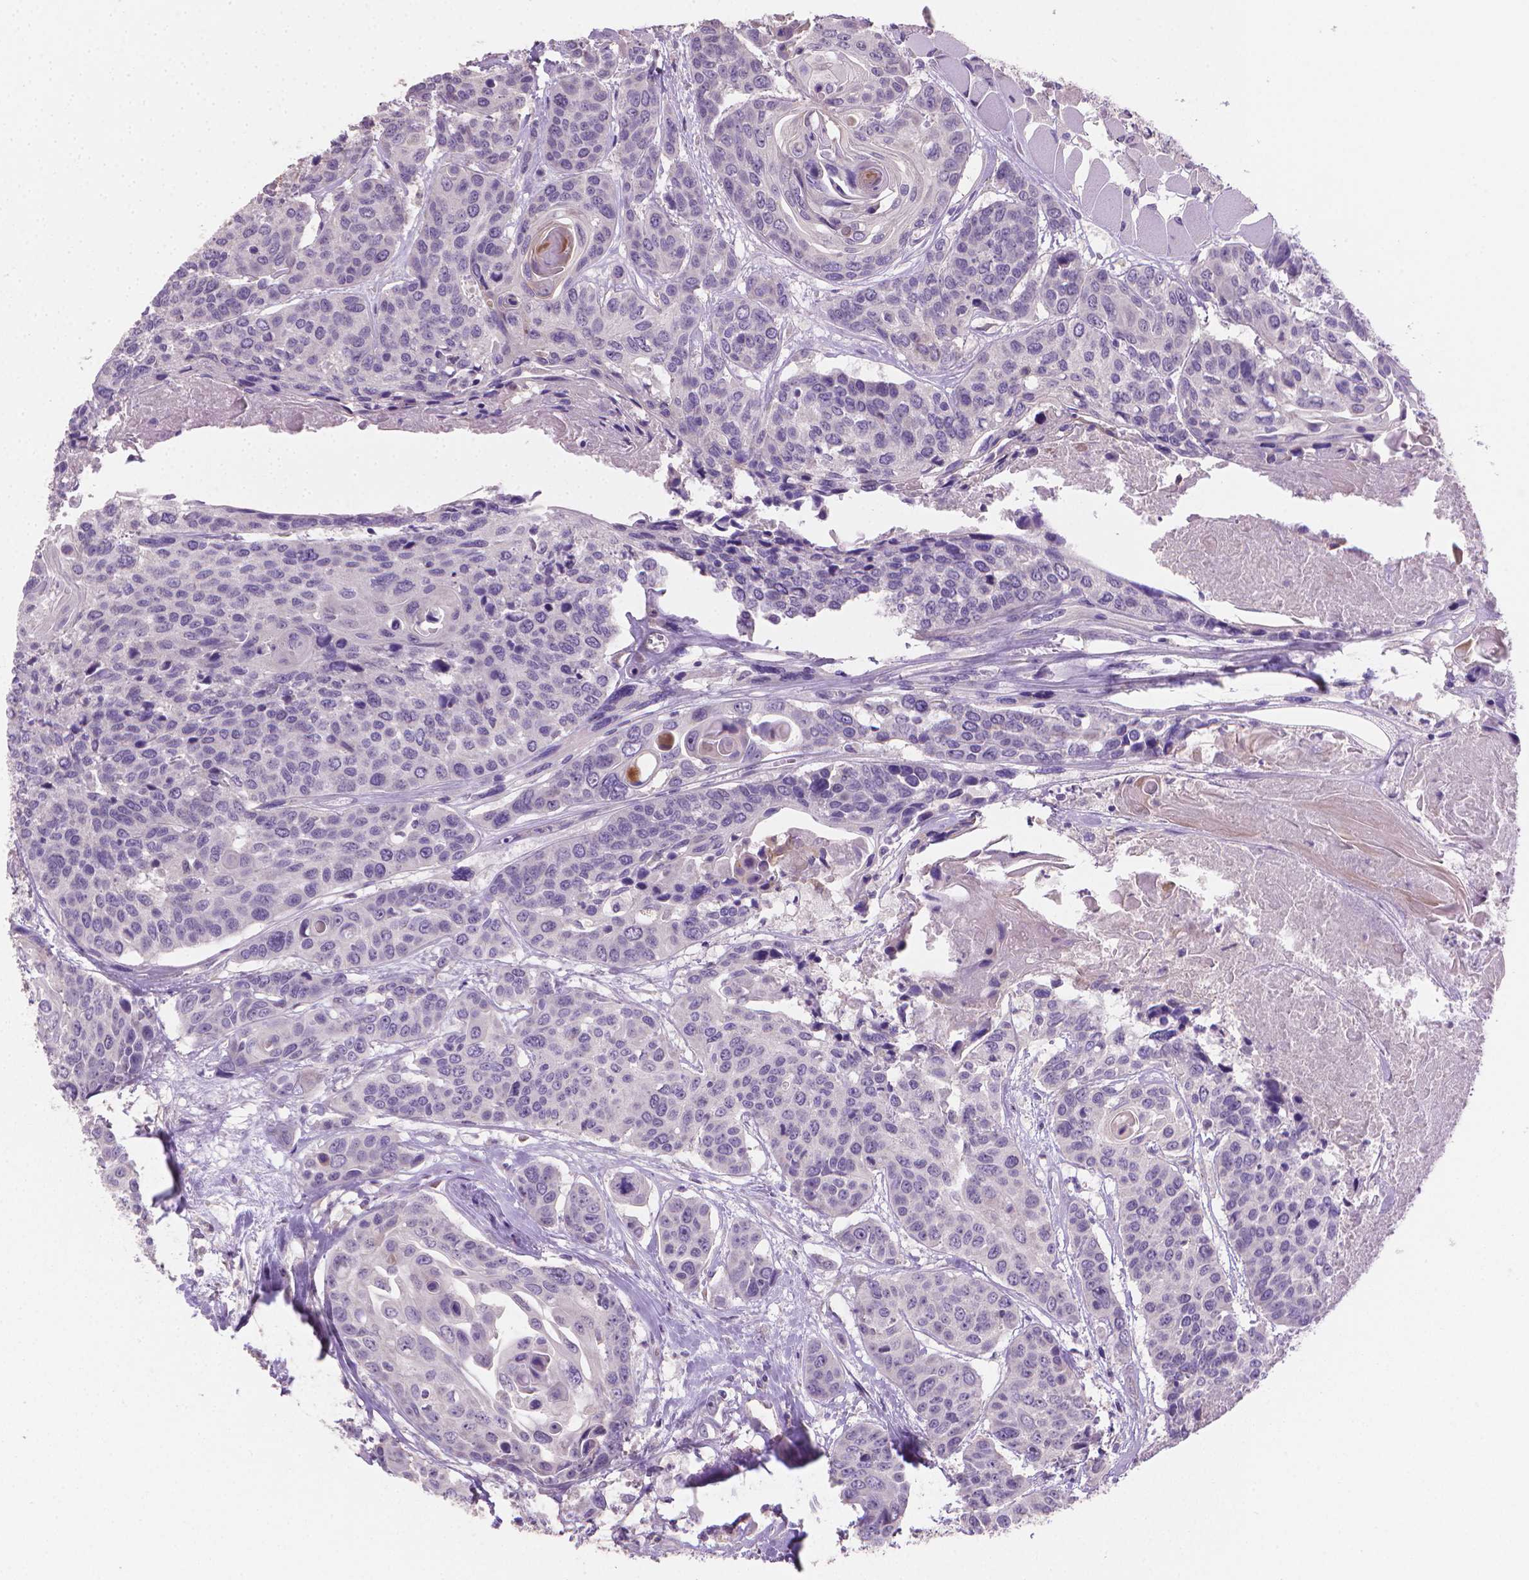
{"staining": {"intensity": "negative", "quantity": "none", "location": "none"}, "tissue": "head and neck cancer", "cell_type": "Tumor cells", "image_type": "cancer", "snomed": [{"axis": "morphology", "description": "Squamous cell carcinoma, NOS"}, {"axis": "topography", "description": "Oral tissue"}, {"axis": "topography", "description": "Head-Neck"}], "caption": "High magnification brightfield microscopy of head and neck cancer (squamous cell carcinoma) stained with DAB (brown) and counterstained with hematoxylin (blue): tumor cells show no significant expression.", "gene": "CATIP", "patient": {"sex": "male", "age": 56}}